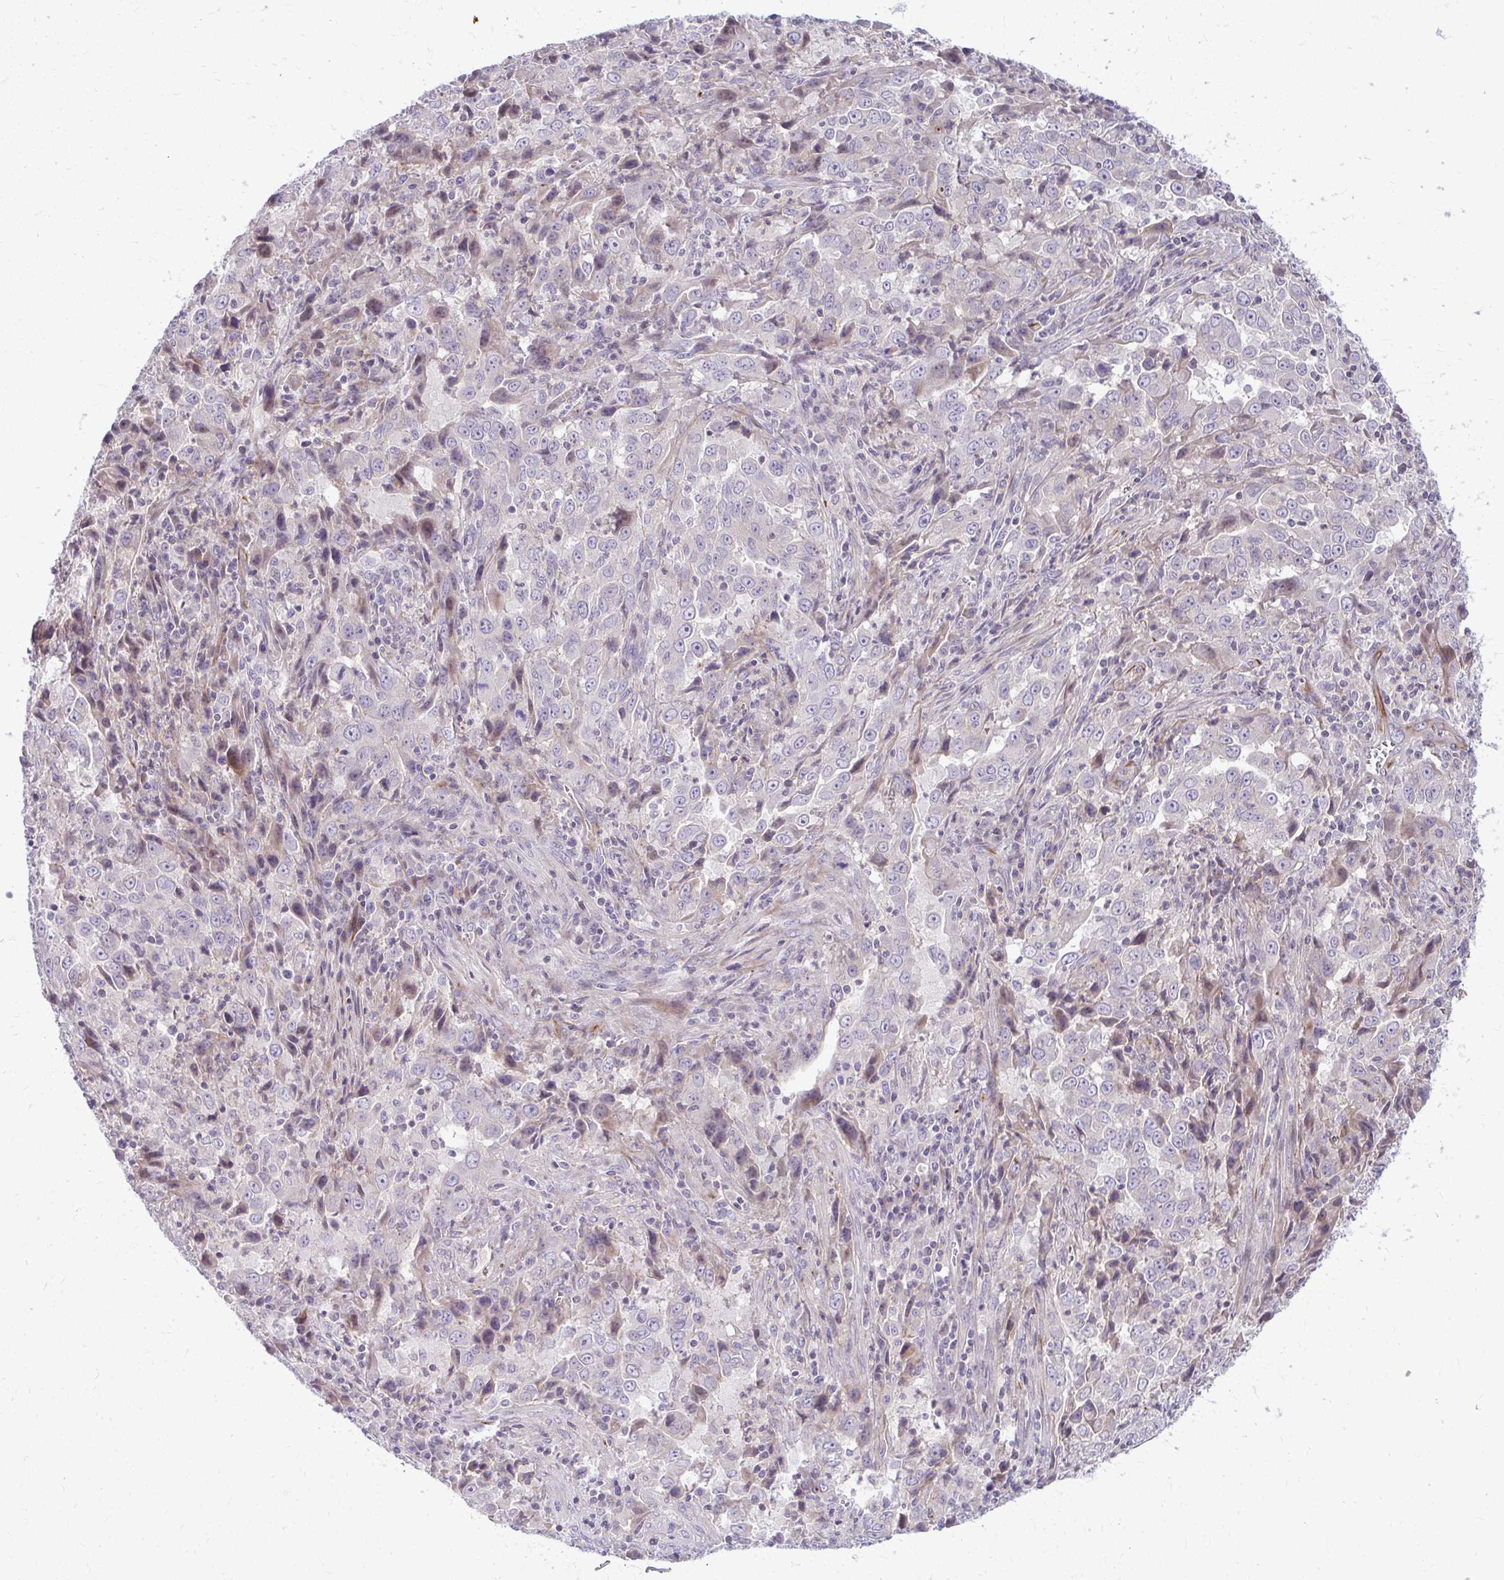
{"staining": {"intensity": "negative", "quantity": "none", "location": "none"}, "tissue": "lung cancer", "cell_type": "Tumor cells", "image_type": "cancer", "snomed": [{"axis": "morphology", "description": "Adenocarcinoma, NOS"}, {"axis": "topography", "description": "Lung"}], "caption": "A histopathology image of human lung adenocarcinoma is negative for staining in tumor cells. (IHC, brightfield microscopy, high magnification).", "gene": "SLC14A1", "patient": {"sex": "male", "age": 67}}